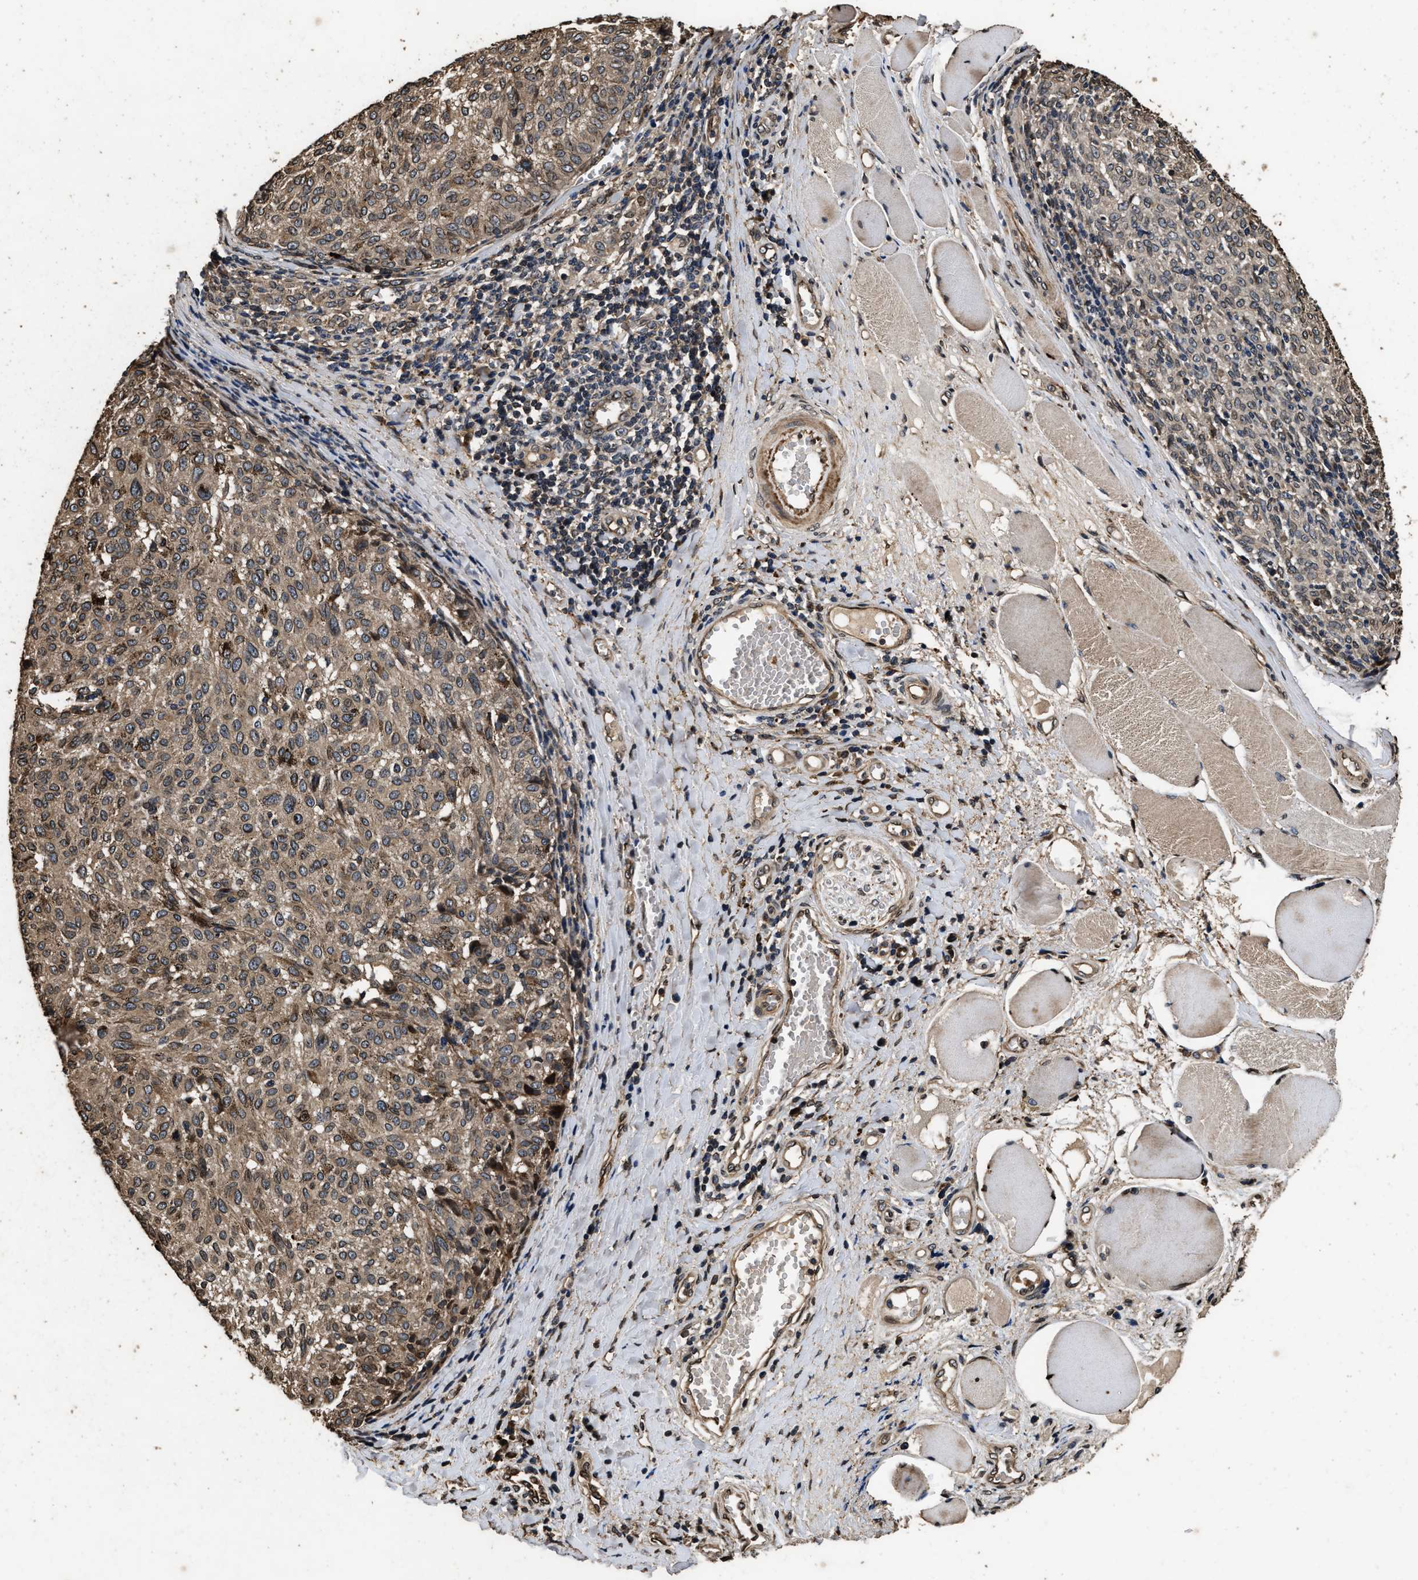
{"staining": {"intensity": "moderate", "quantity": "25%-75%", "location": "cytoplasmic/membranous"}, "tissue": "melanoma", "cell_type": "Tumor cells", "image_type": "cancer", "snomed": [{"axis": "morphology", "description": "Malignant melanoma, NOS"}, {"axis": "topography", "description": "Skin"}], "caption": "Protein expression analysis of human melanoma reveals moderate cytoplasmic/membranous staining in about 25%-75% of tumor cells.", "gene": "ACCS", "patient": {"sex": "female", "age": 72}}